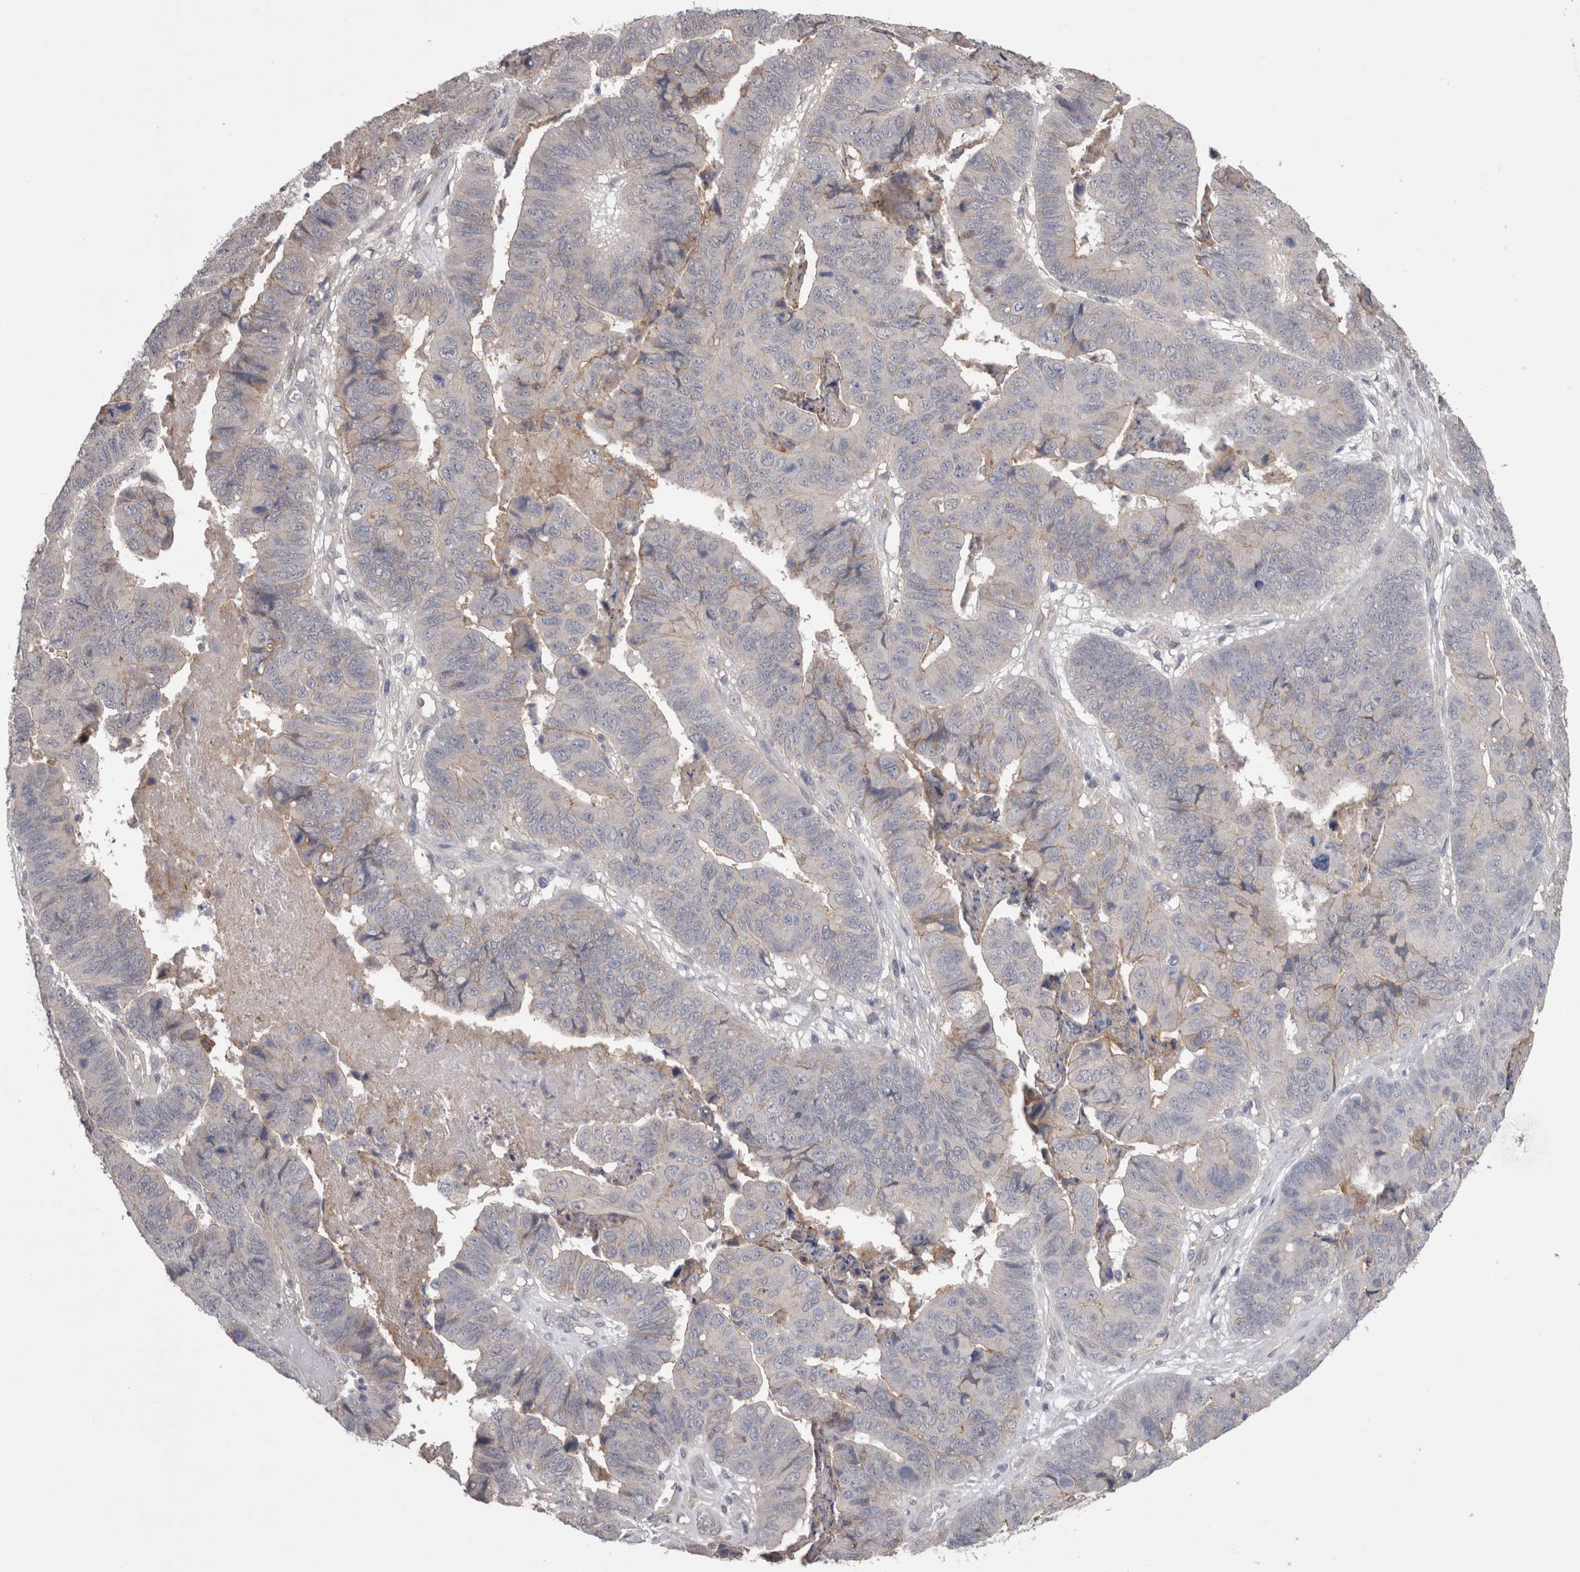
{"staining": {"intensity": "negative", "quantity": "none", "location": "none"}, "tissue": "stomach cancer", "cell_type": "Tumor cells", "image_type": "cancer", "snomed": [{"axis": "morphology", "description": "Adenocarcinoma, NOS"}, {"axis": "topography", "description": "Stomach, lower"}], "caption": "DAB (3,3'-diaminobenzidine) immunohistochemical staining of human adenocarcinoma (stomach) exhibits no significant staining in tumor cells.", "gene": "NECTIN2", "patient": {"sex": "male", "age": 77}}